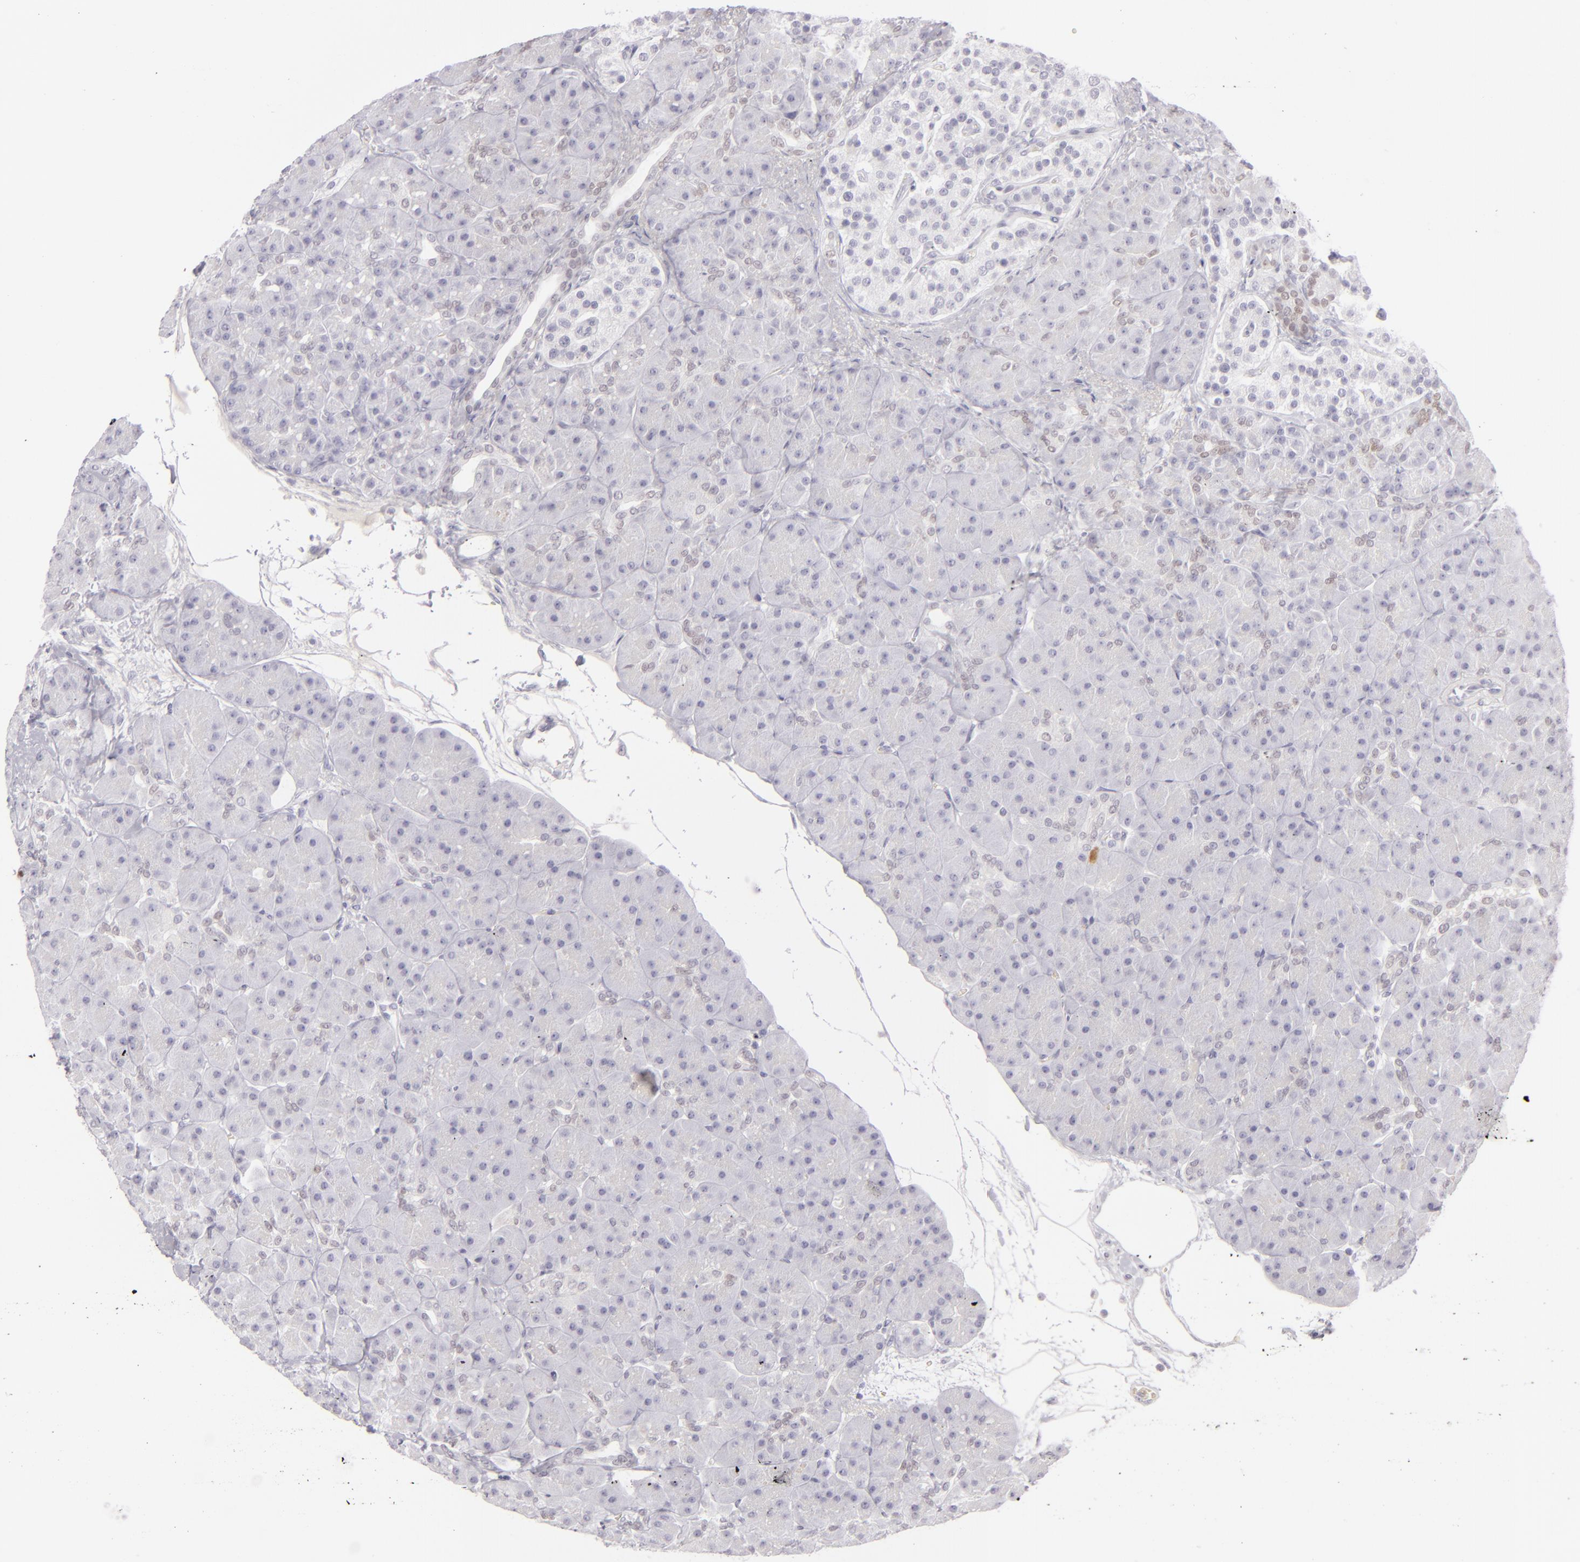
{"staining": {"intensity": "negative", "quantity": "none", "location": "none"}, "tissue": "pancreas", "cell_type": "Exocrine glandular cells", "image_type": "normal", "snomed": [{"axis": "morphology", "description": "Normal tissue, NOS"}, {"axis": "topography", "description": "Pancreas"}], "caption": "Benign pancreas was stained to show a protein in brown. There is no significant expression in exocrine glandular cells. (Stains: DAB immunohistochemistry with hematoxylin counter stain, Microscopy: brightfield microscopy at high magnification).", "gene": "CDX2", "patient": {"sex": "male", "age": 66}}